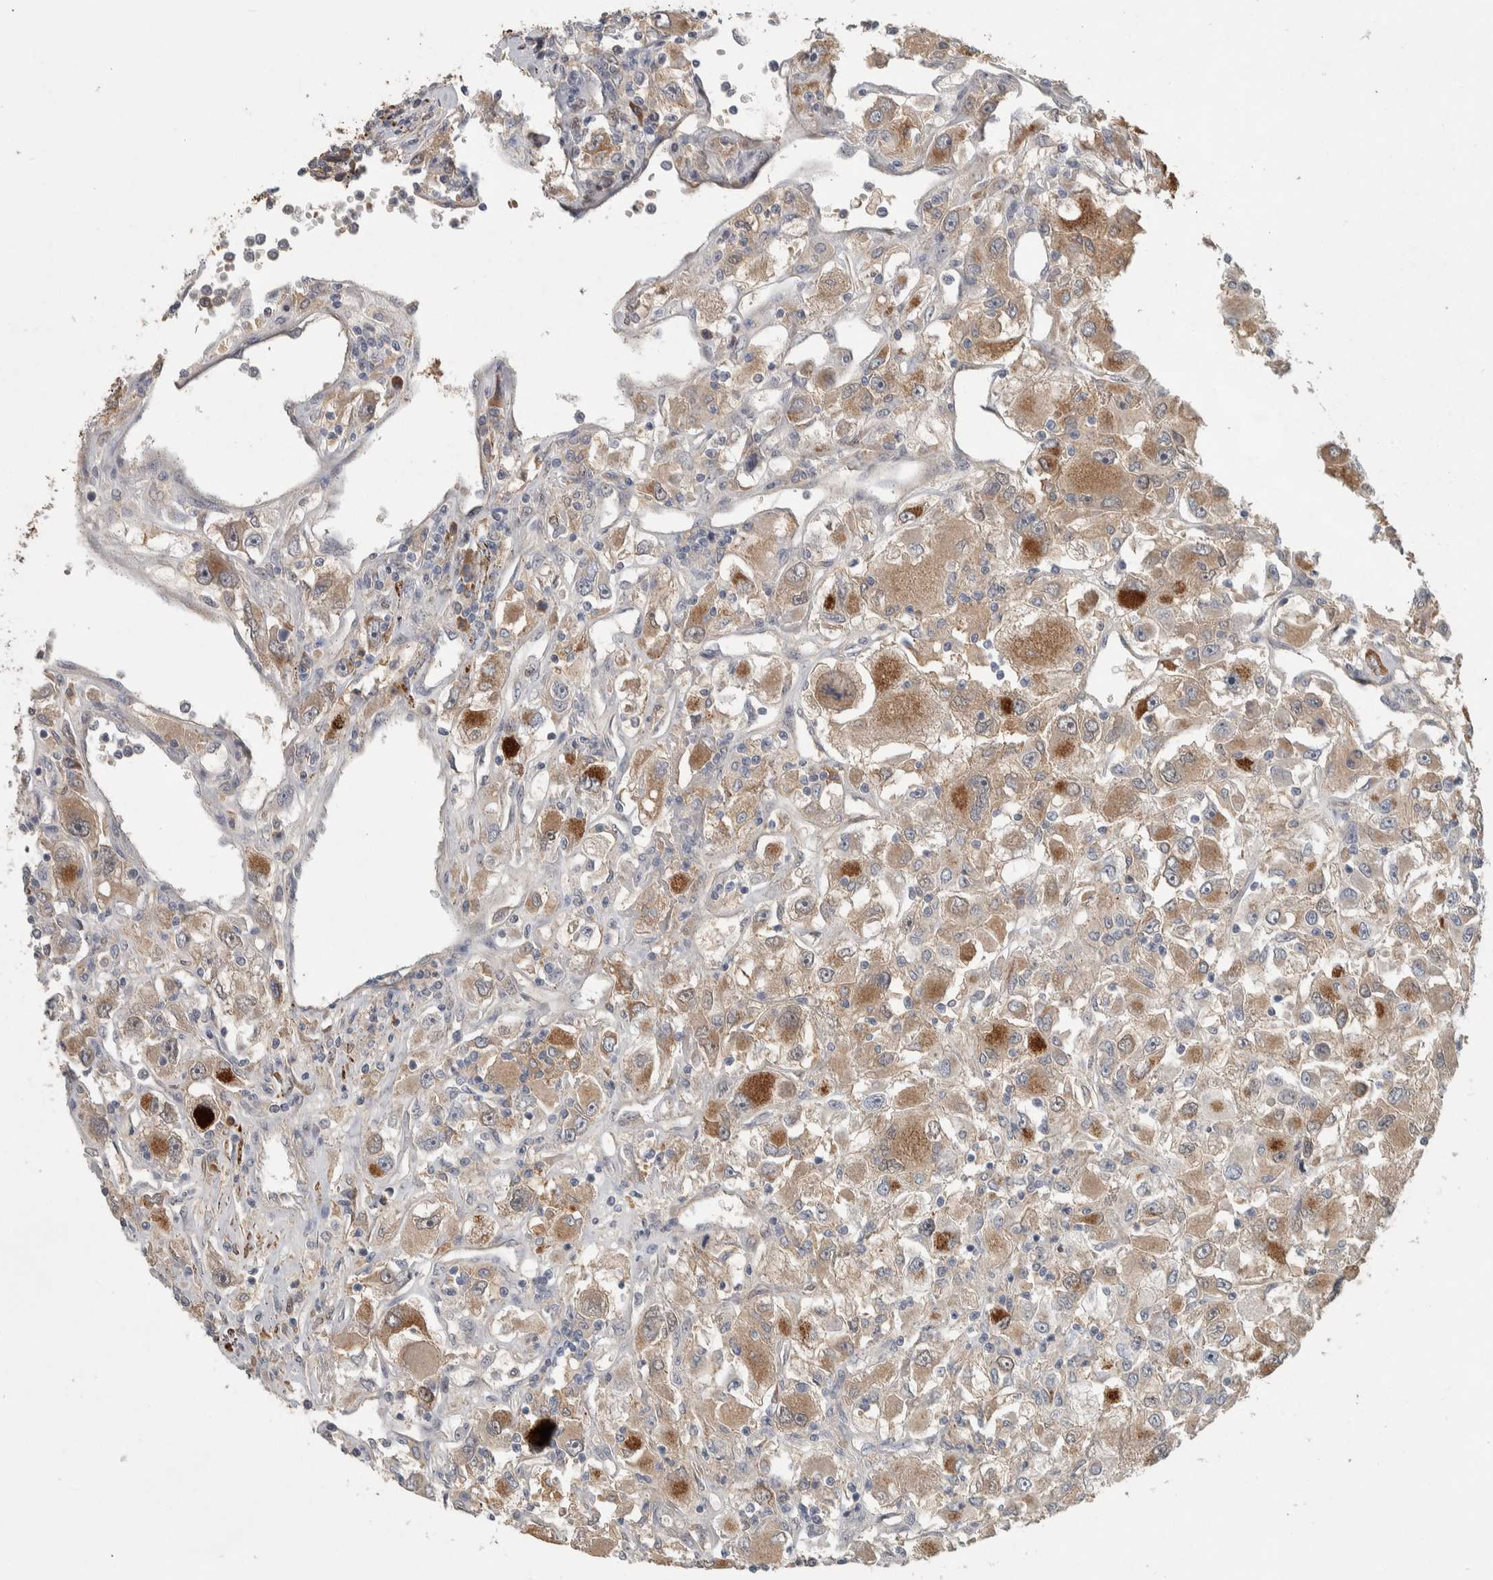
{"staining": {"intensity": "moderate", "quantity": "25%-75%", "location": "cytoplasmic/membranous"}, "tissue": "renal cancer", "cell_type": "Tumor cells", "image_type": "cancer", "snomed": [{"axis": "morphology", "description": "Adenocarcinoma, NOS"}, {"axis": "topography", "description": "Kidney"}], "caption": "An immunohistochemistry photomicrograph of neoplastic tissue is shown. Protein staining in brown highlights moderate cytoplasmic/membranous positivity in renal cancer (adenocarcinoma) within tumor cells.", "gene": "CHRM3", "patient": {"sex": "female", "age": 52}}